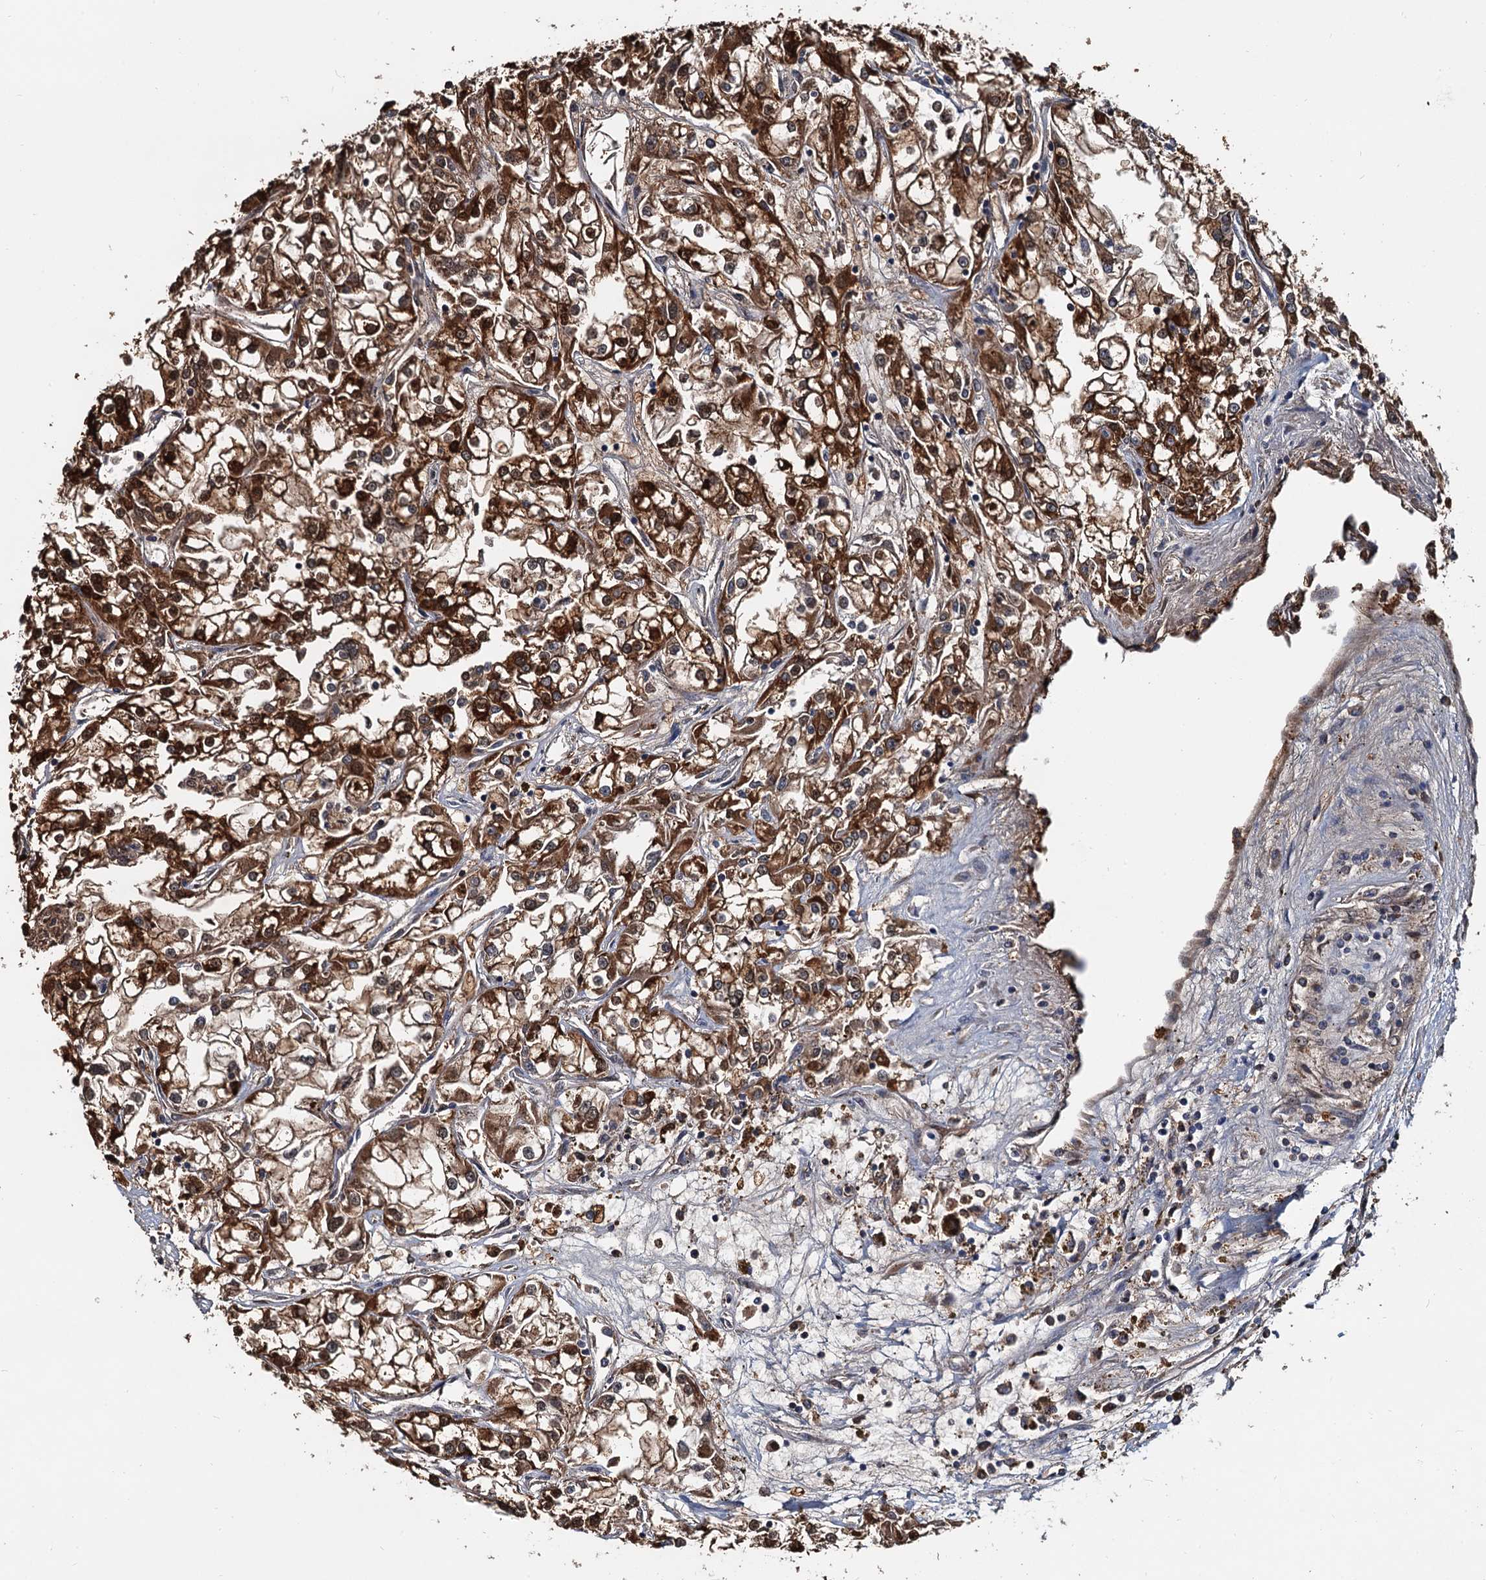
{"staining": {"intensity": "strong", "quantity": ">75%", "location": "cytoplasmic/membranous"}, "tissue": "renal cancer", "cell_type": "Tumor cells", "image_type": "cancer", "snomed": [{"axis": "morphology", "description": "Adenocarcinoma, NOS"}, {"axis": "topography", "description": "Kidney"}], "caption": "Immunohistochemical staining of human renal cancer demonstrates strong cytoplasmic/membranous protein positivity in about >75% of tumor cells.", "gene": "USP6NL", "patient": {"sex": "female", "age": 52}}